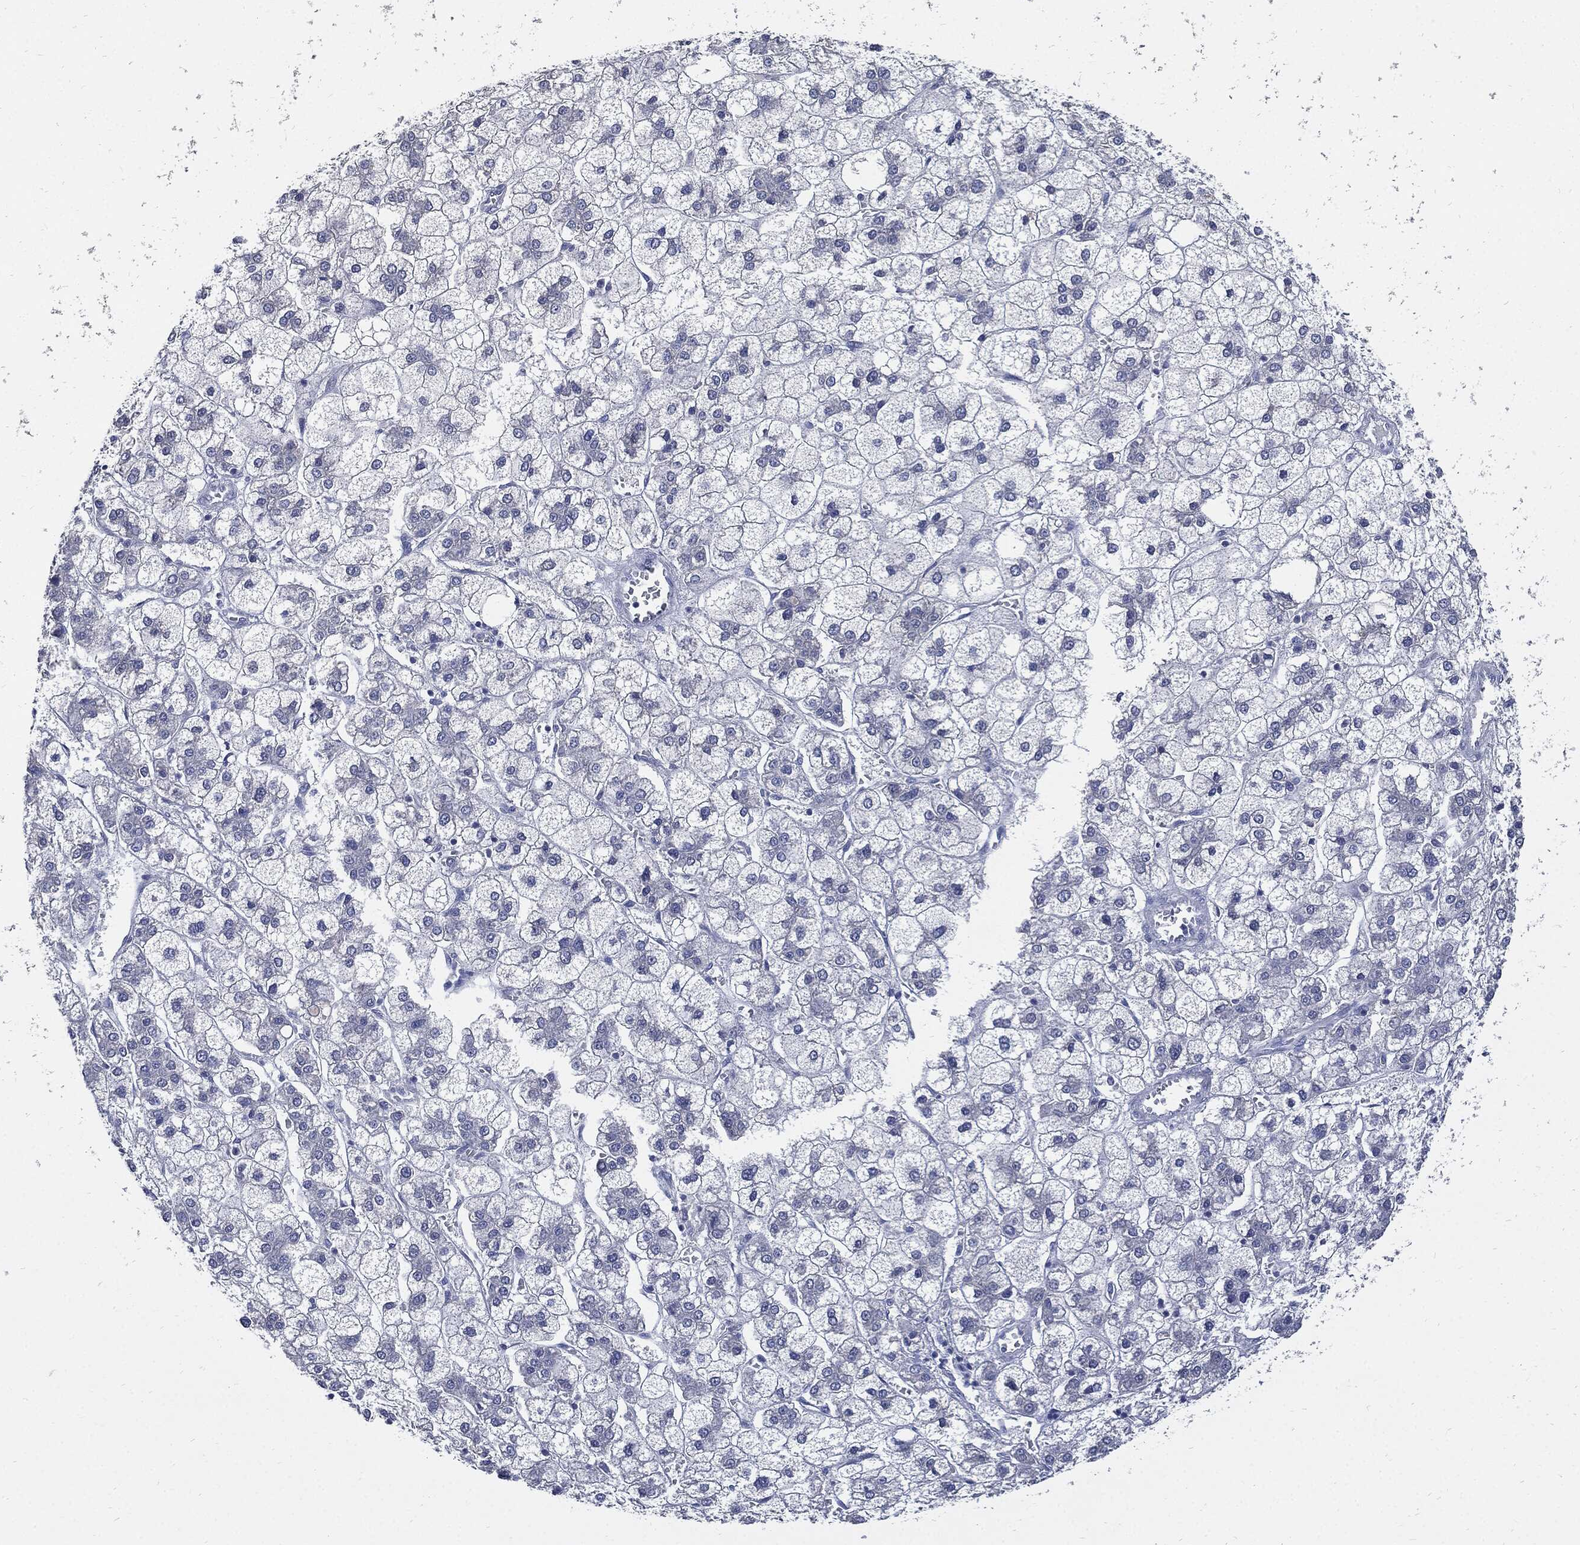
{"staining": {"intensity": "negative", "quantity": "none", "location": "none"}, "tissue": "liver cancer", "cell_type": "Tumor cells", "image_type": "cancer", "snomed": [{"axis": "morphology", "description": "Carcinoma, Hepatocellular, NOS"}, {"axis": "topography", "description": "Liver"}], "caption": "A micrograph of liver cancer (hepatocellular carcinoma) stained for a protein displays no brown staining in tumor cells.", "gene": "CPE", "patient": {"sex": "male", "age": 73}}